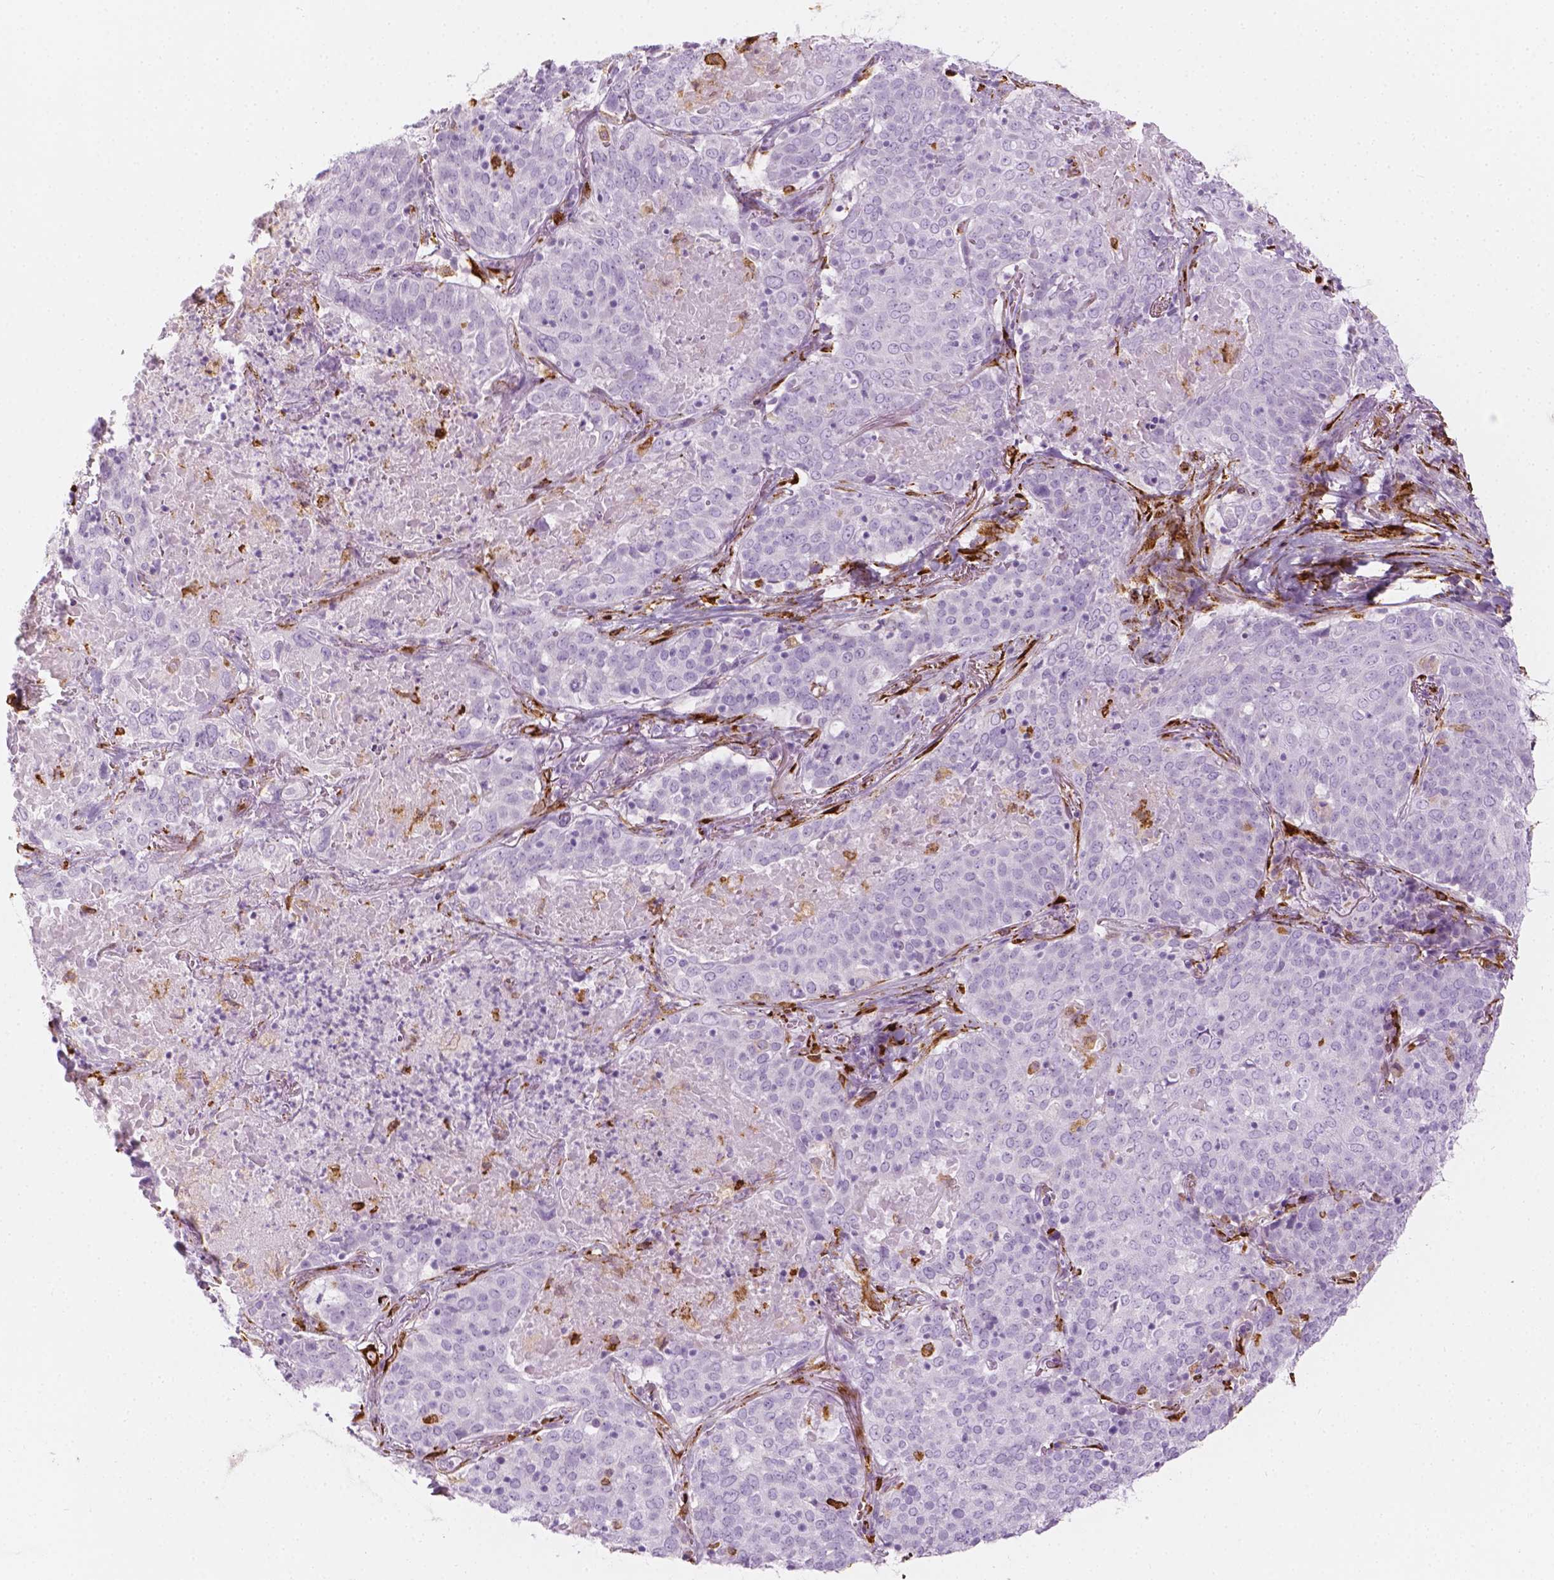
{"staining": {"intensity": "negative", "quantity": "none", "location": "none"}, "tissue": "lung cancer", "cell_type": "Tumor cells", "image_type": "cancer", "snomed": [{"axis": "morphology", "description": "Squamous cell carcinoma, NOS"}, {"axis": "topography", "description": "Lung"}], "caption": "Lung cancer (squamous cell carcinoma) was stained to show a protein in brown. There is no significant expression in tumor cells. (DAB IHC, high magnification).", "gene": "CES1", "patient": {"sex": "male", "age": 82}}